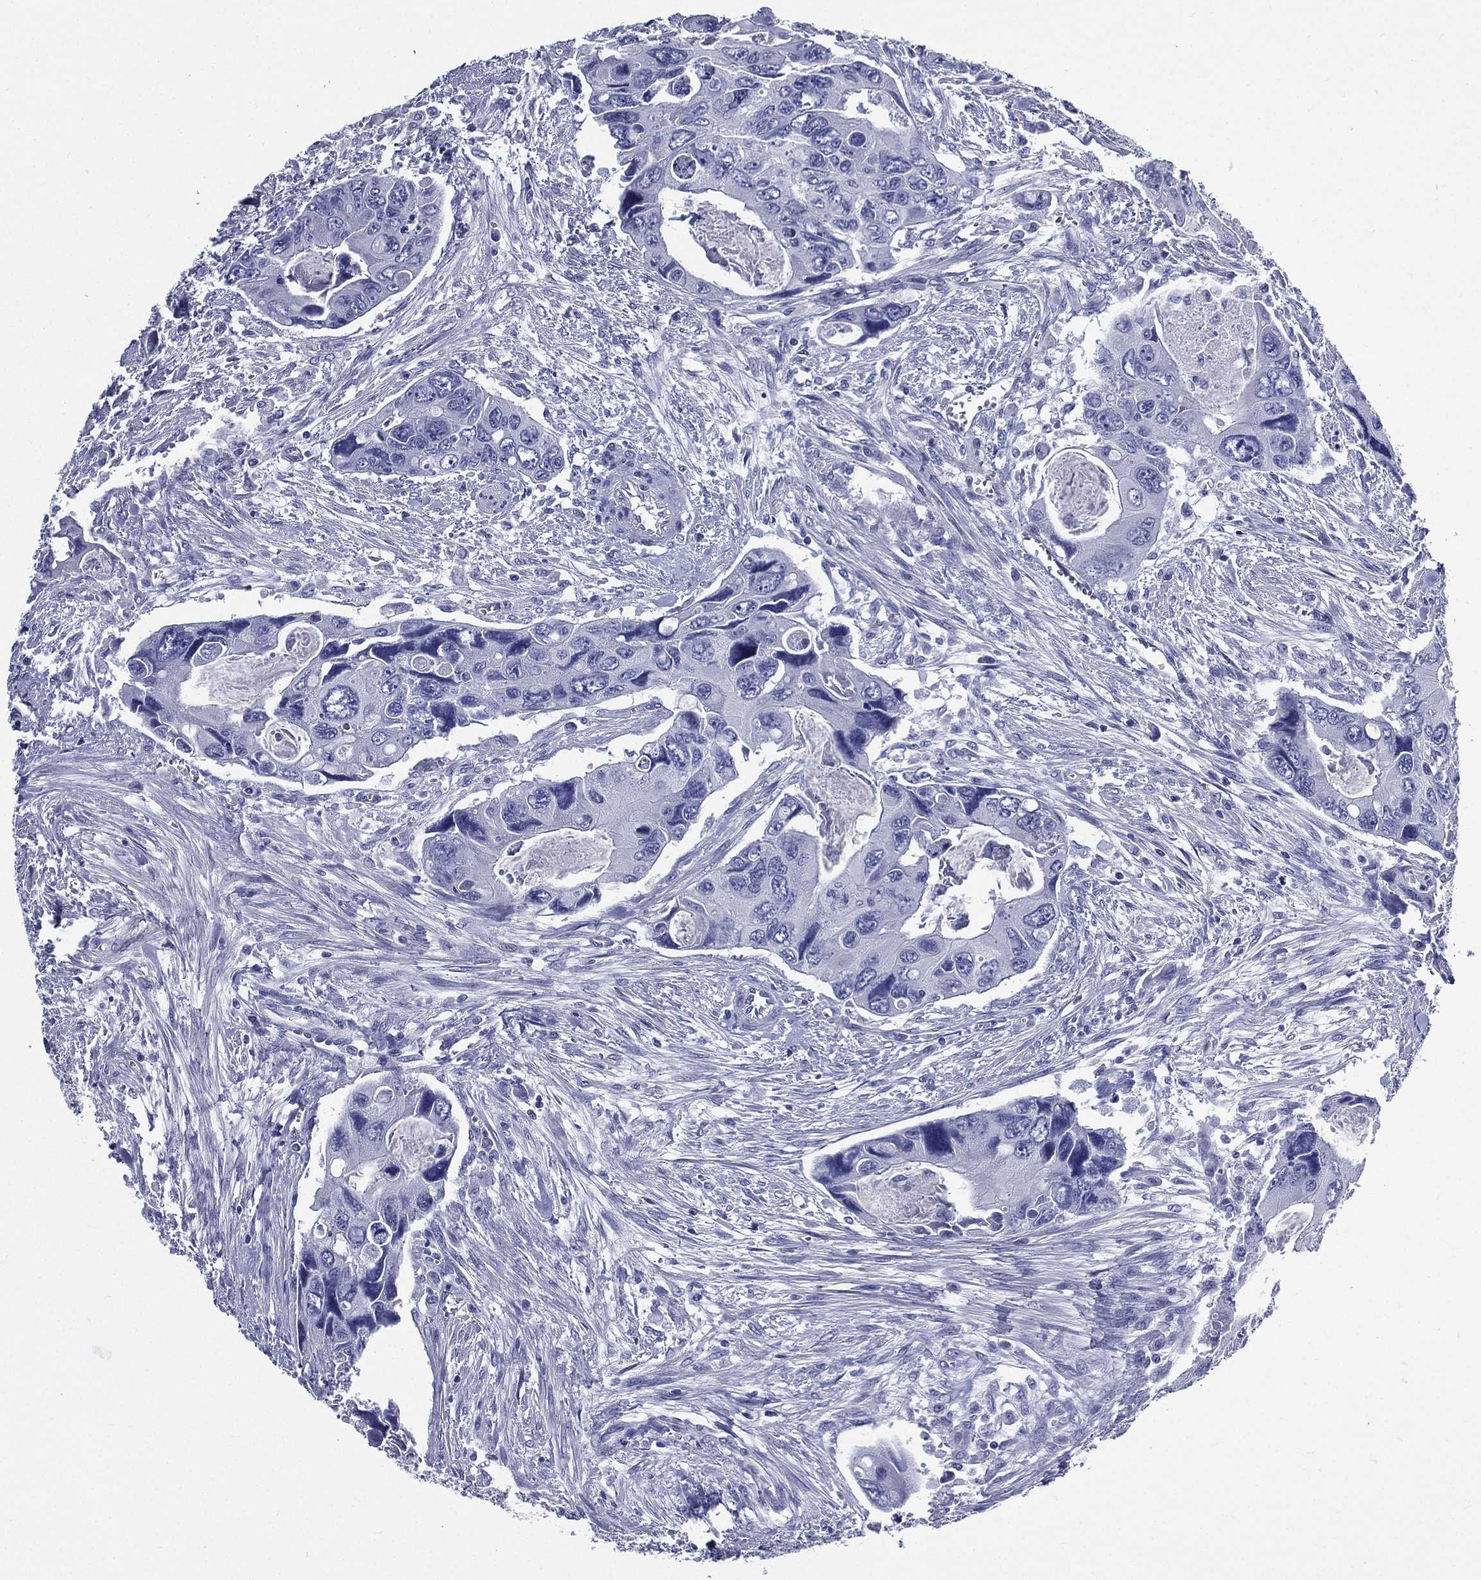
{"staining": {"intensity": "negative", "quantity": "none", "location": "none"}, "tissue": "colorectal cancer", "cell_type": "Tumor cells", "image_type": "cancer", "snomed": [{"axis": "morphology", "description": "Adenocarcinoma, NOS"}, {"axis": "topography", "description": "Rectum"}], "caption": "High power microscopy photomicrograph of an immunohistochemistry (IHC) micrograph of colorectal cancer (adenocarcinoma), revealing no significant expression in tumor cells.", "gene": "DPYS", "patient": {"sex": "male", "age": 62}}